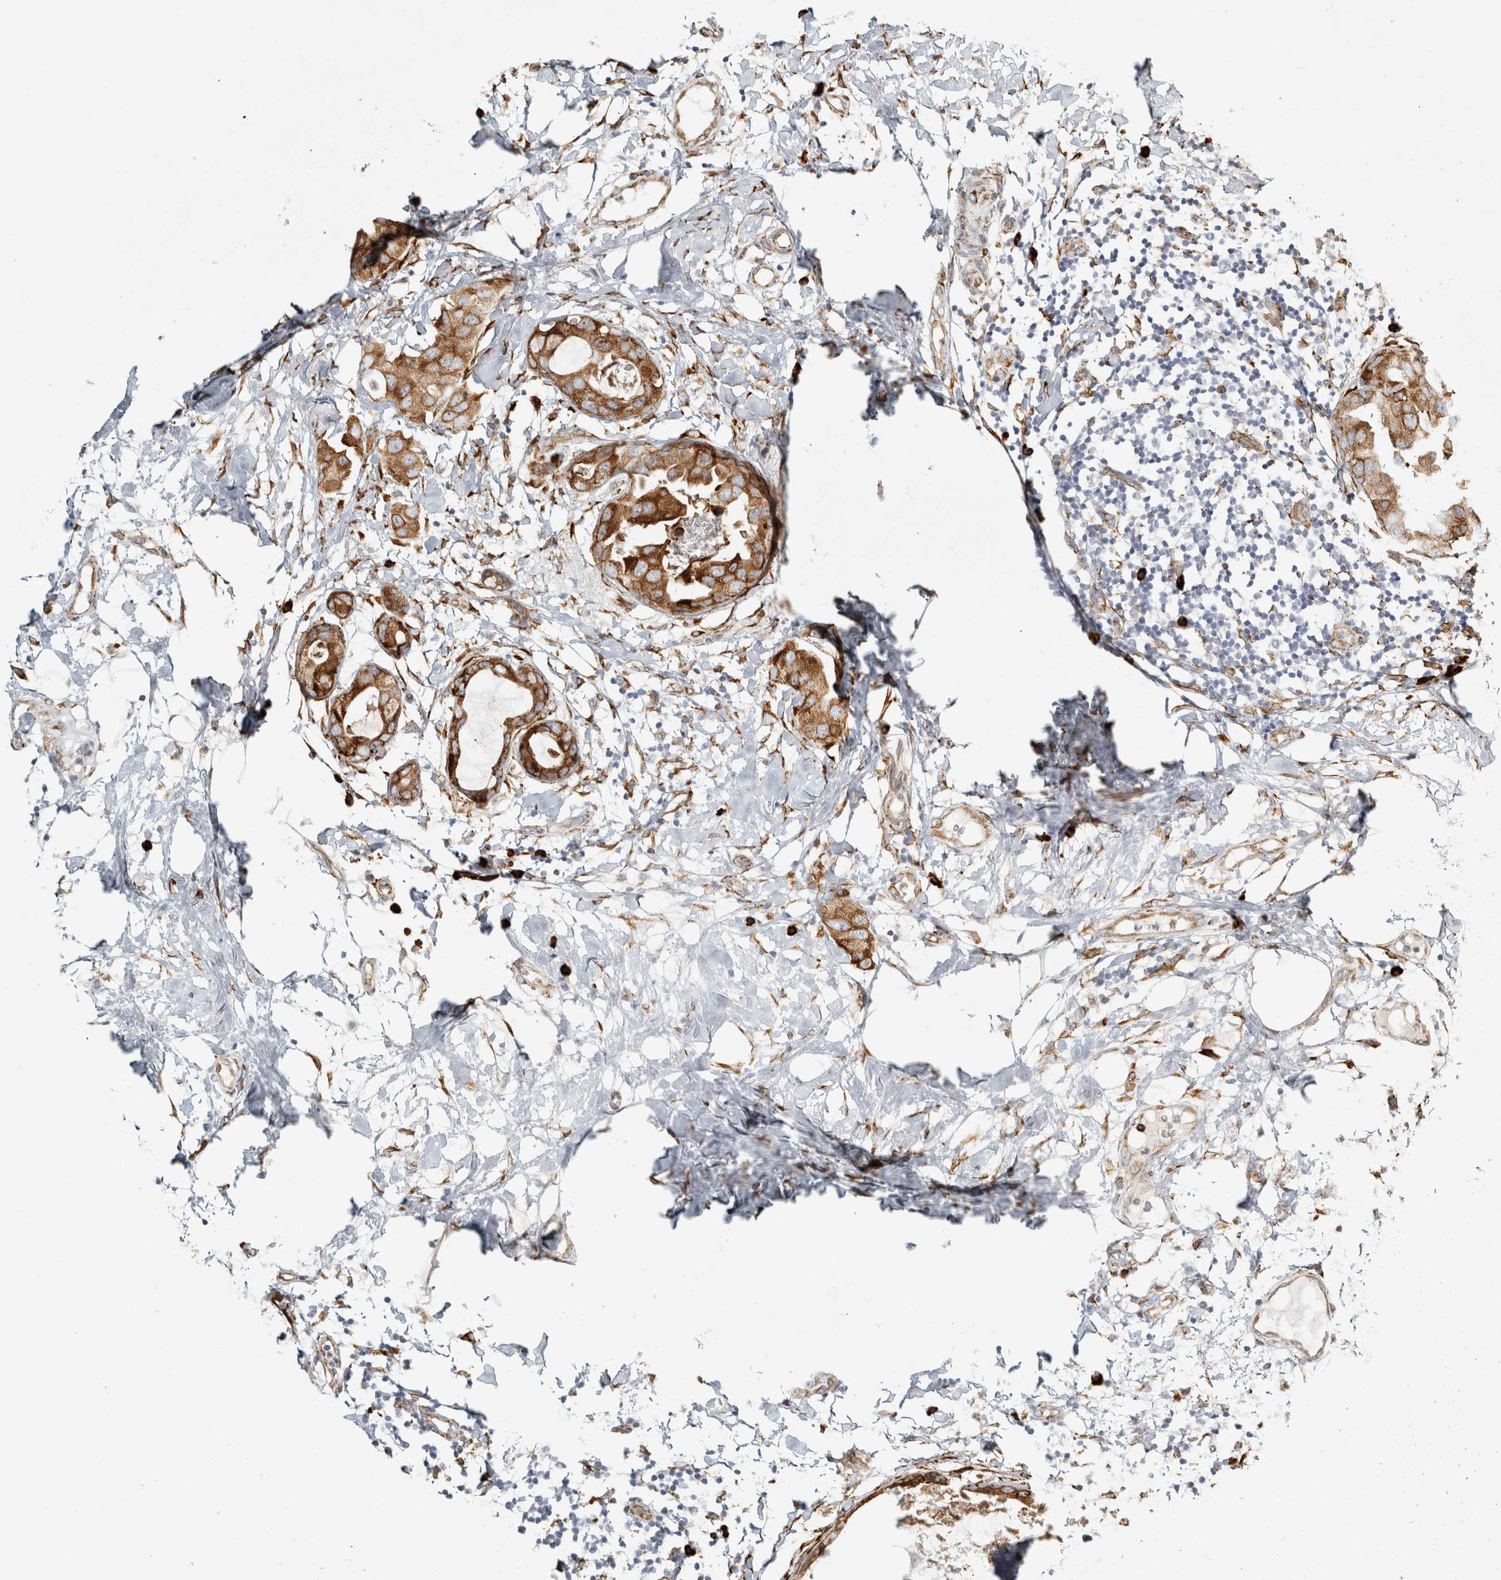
{"staining": {"intensity": "strong", "quantity": ">75%", "location": "cytoplasmic/membranous"}, "tissue": "breast cancer", "cell_type": "Tumor cells", "image_type": "cancer", "snomed": [{"axis": "morphology", "description": "Duct carcinoma"}, {"axis": "topography", "description": "Breast"}], "caption": "Strong cytoplasmic/membranous protein expression is identified in about >75% of tumor cells in breast cancer.", "gene": "OSTN", "patient": {"sex": "female", "age": 40}}